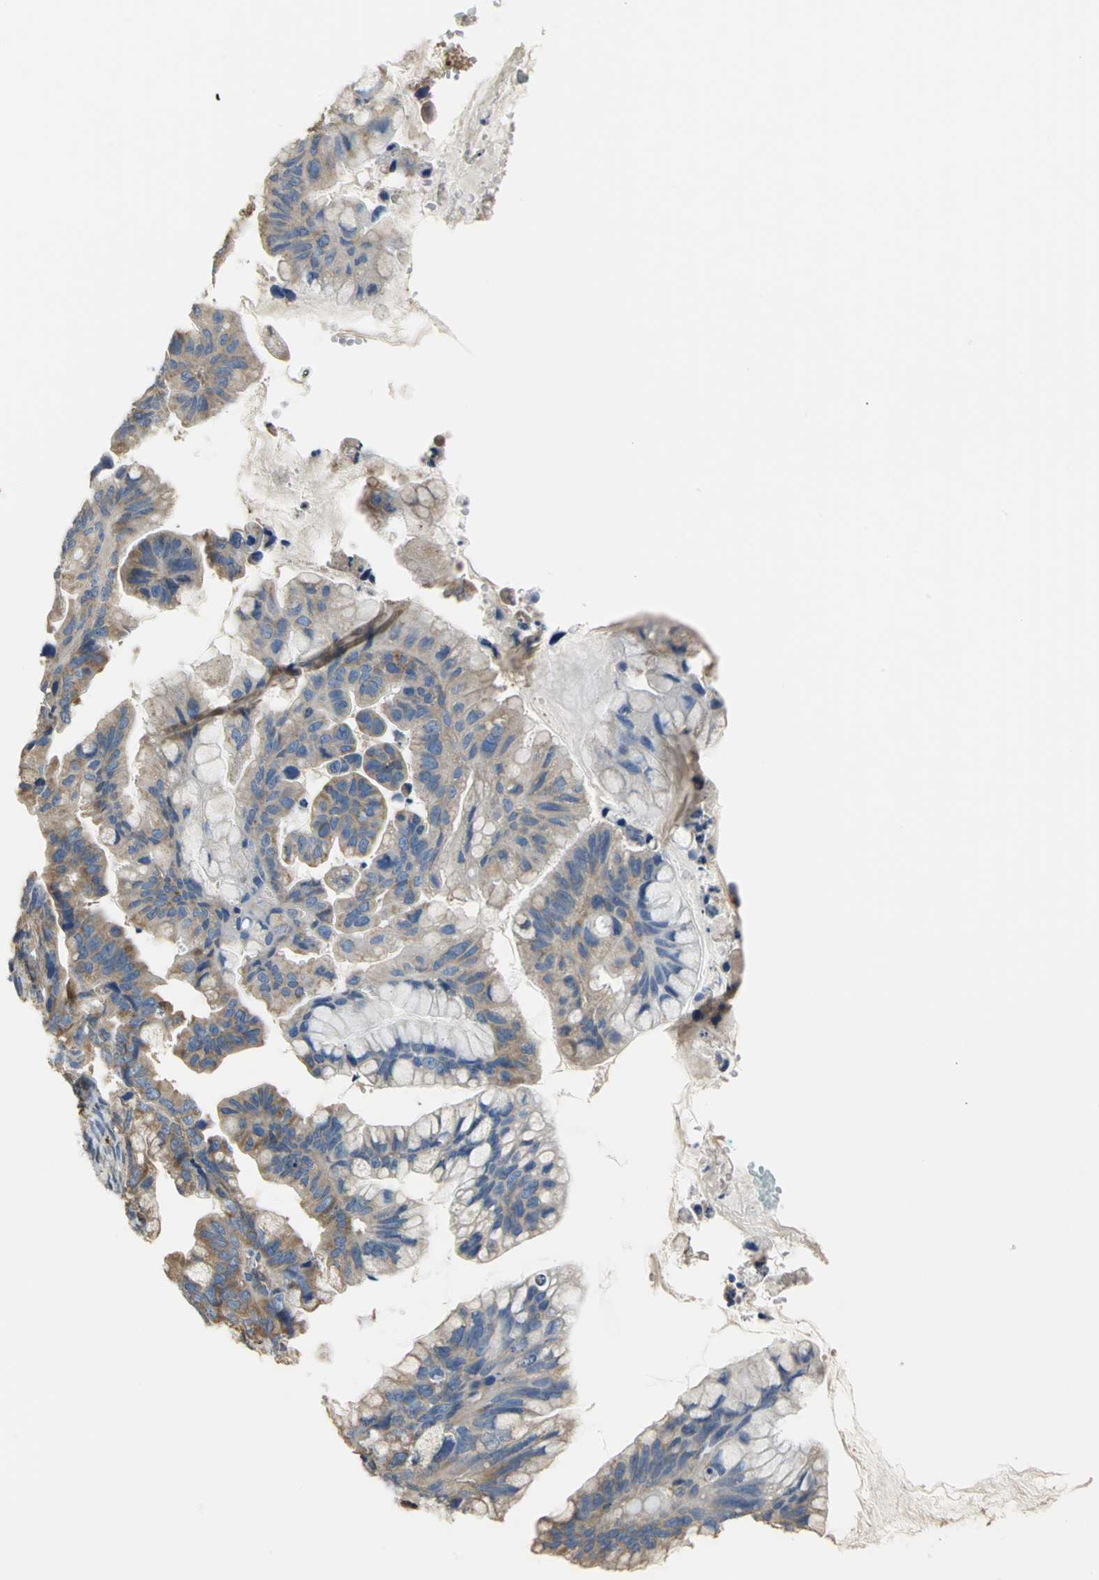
{"staining": {"intensity": "weak", "quantity": "25%-75%", "location": "cytoplasmic/membranous"}, "tissue": "ovarian cancer", "cell_type": "Tumor cells", "image_type": "cancer", "snomed": [{"axis": "morphology", "description": "Cystadenocarcinoma, mucinous, NOS"}, {"axis": "topography", "description": "Ovary"}], "caption": "Immunohistochemistry (IHC) of human ovarian mucinous cystadenocarcinoma displays low levels of weak cytoplasmic/membranous expression in about 25%-75% of tumor cells.", "gene": "DIAPH2", "patient": {"sex": "female", "age": 36}}